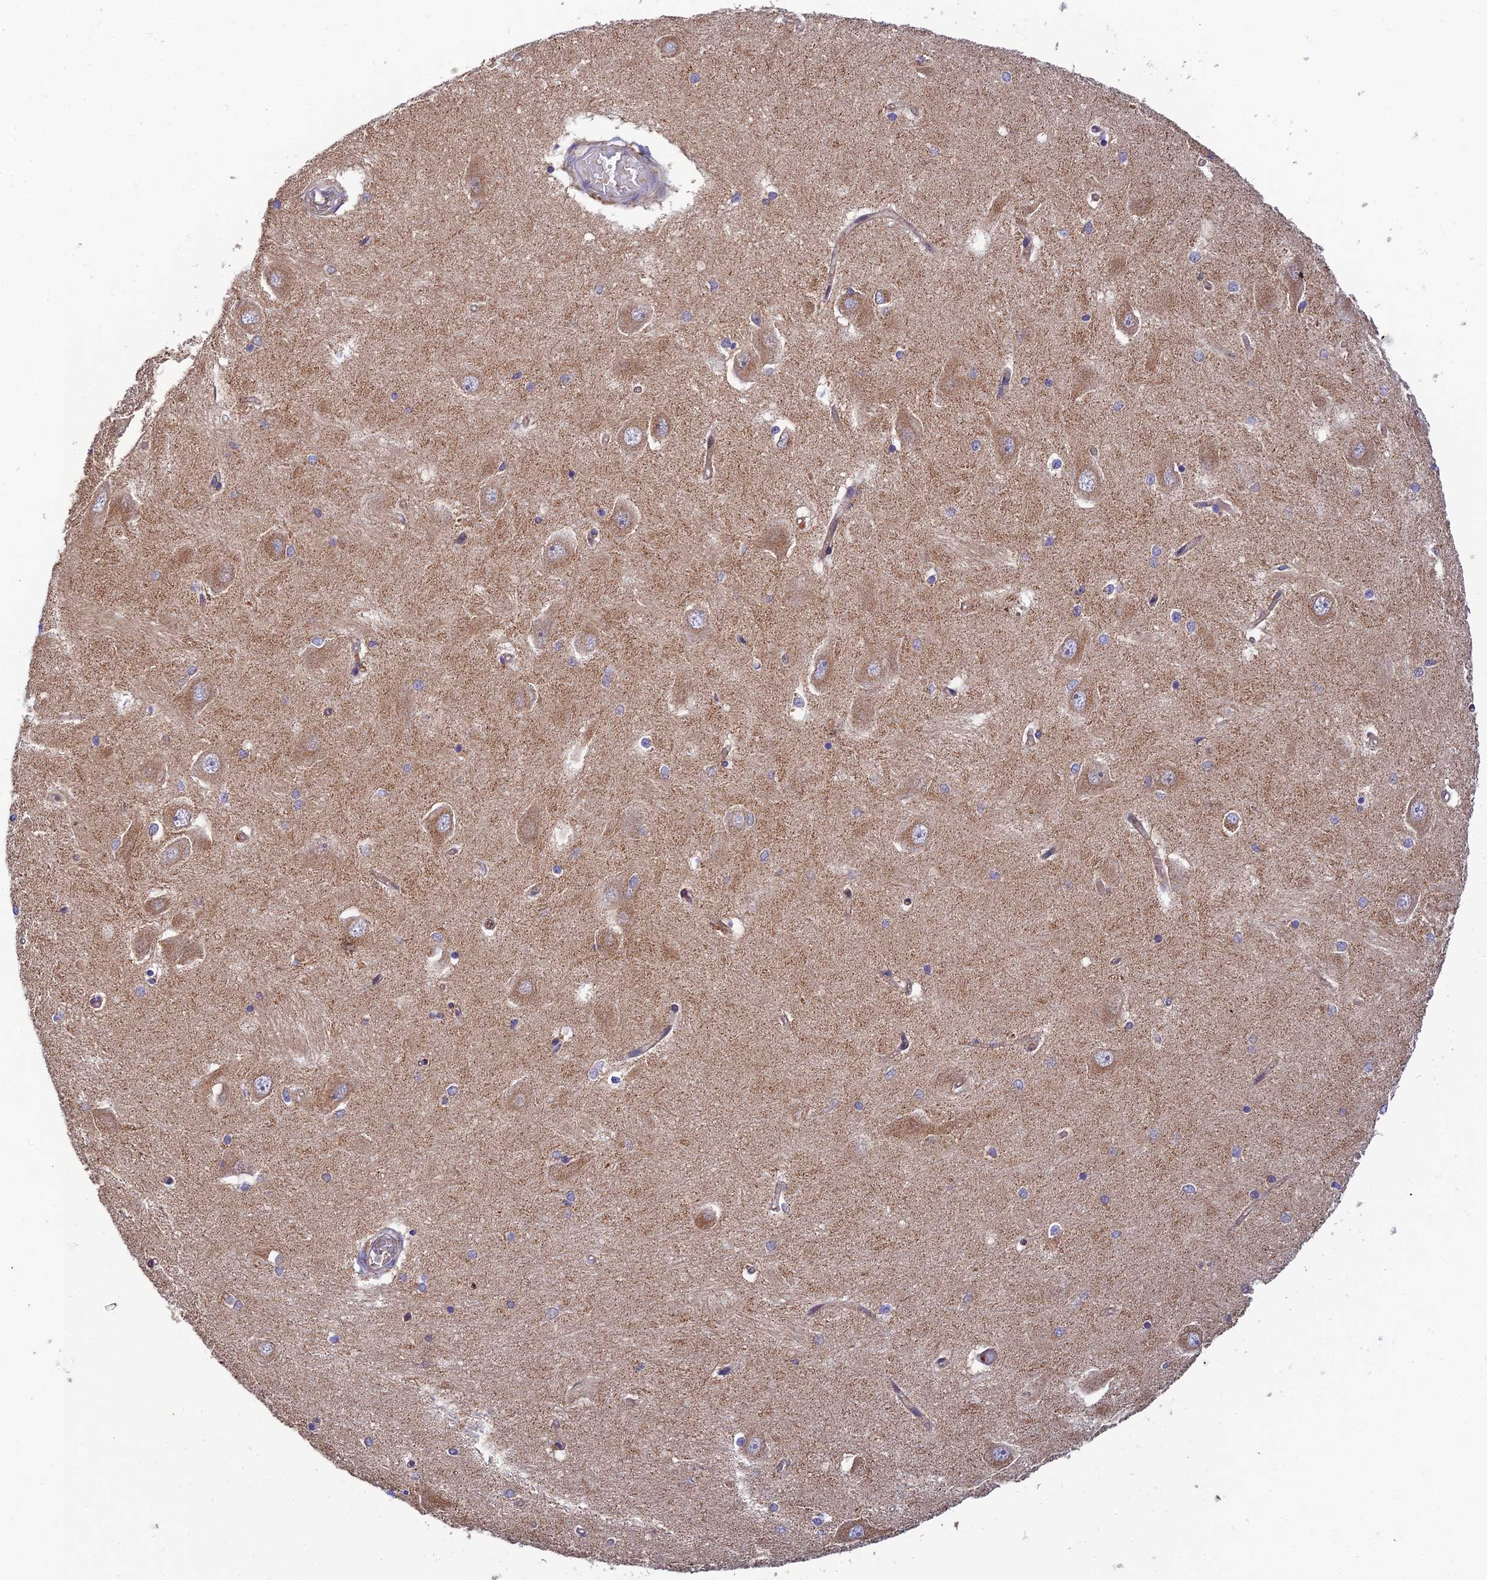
{"staining": {"intensity": "weak", "quantity": "<25%", "location": "cytoplasmic/membranous"}, "tissue": "hippocampus", "cell_type": "Glial cells", "image_type": "normal", "snomed": [{"axis": "morphology", "description": "Normal tissue, NOS"}, {"axis": "topography", "description": "Hippocampus"}], "caption": "High power microscopy photomicrograph of an immunohistochemistry micrograph of benign hippocampus, revealing no significant expression in glial cells.", "gene": "PODNL1", "patient": {"sex": "male", "age": 45}}